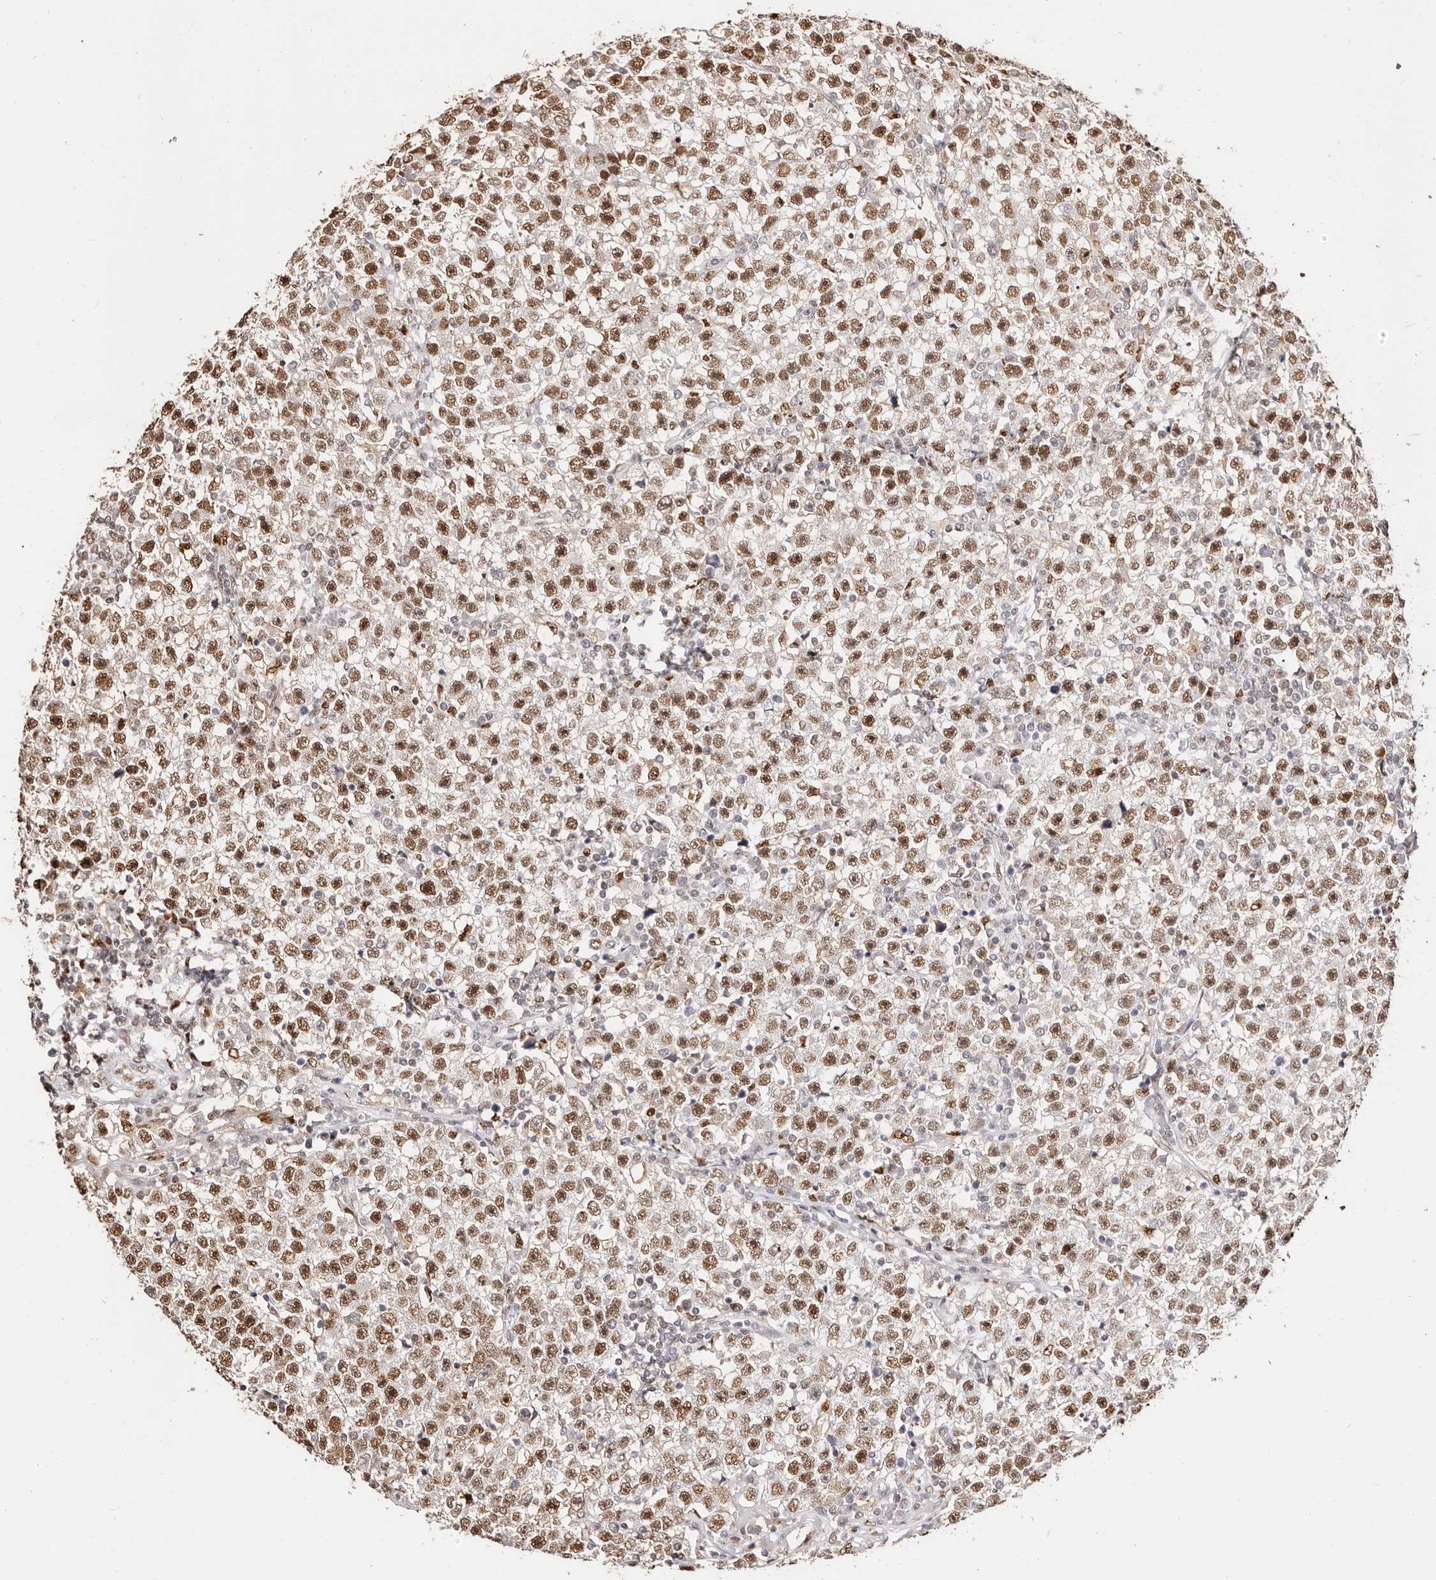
{"staining": {"intensity": "moderate", "quantity": ">75%", "location": "nuclear"}, "tissue": "testis cancer", "cell_type": "Tumor cells", "image_type": "cancer", "snomed": [{"axis": "morphology", "description": "Seminoma, NOS"}, {"axis": "topography", "description": "Testis"}], "caption": "IHC image of testis cancer (seminoma) stained for a protein (brown), which shows medium levels of moderate nuclear positivity in approximately >75% of tumor cells.", "gene": "TKT", "patient": {"sex": "male", "age": 22}}